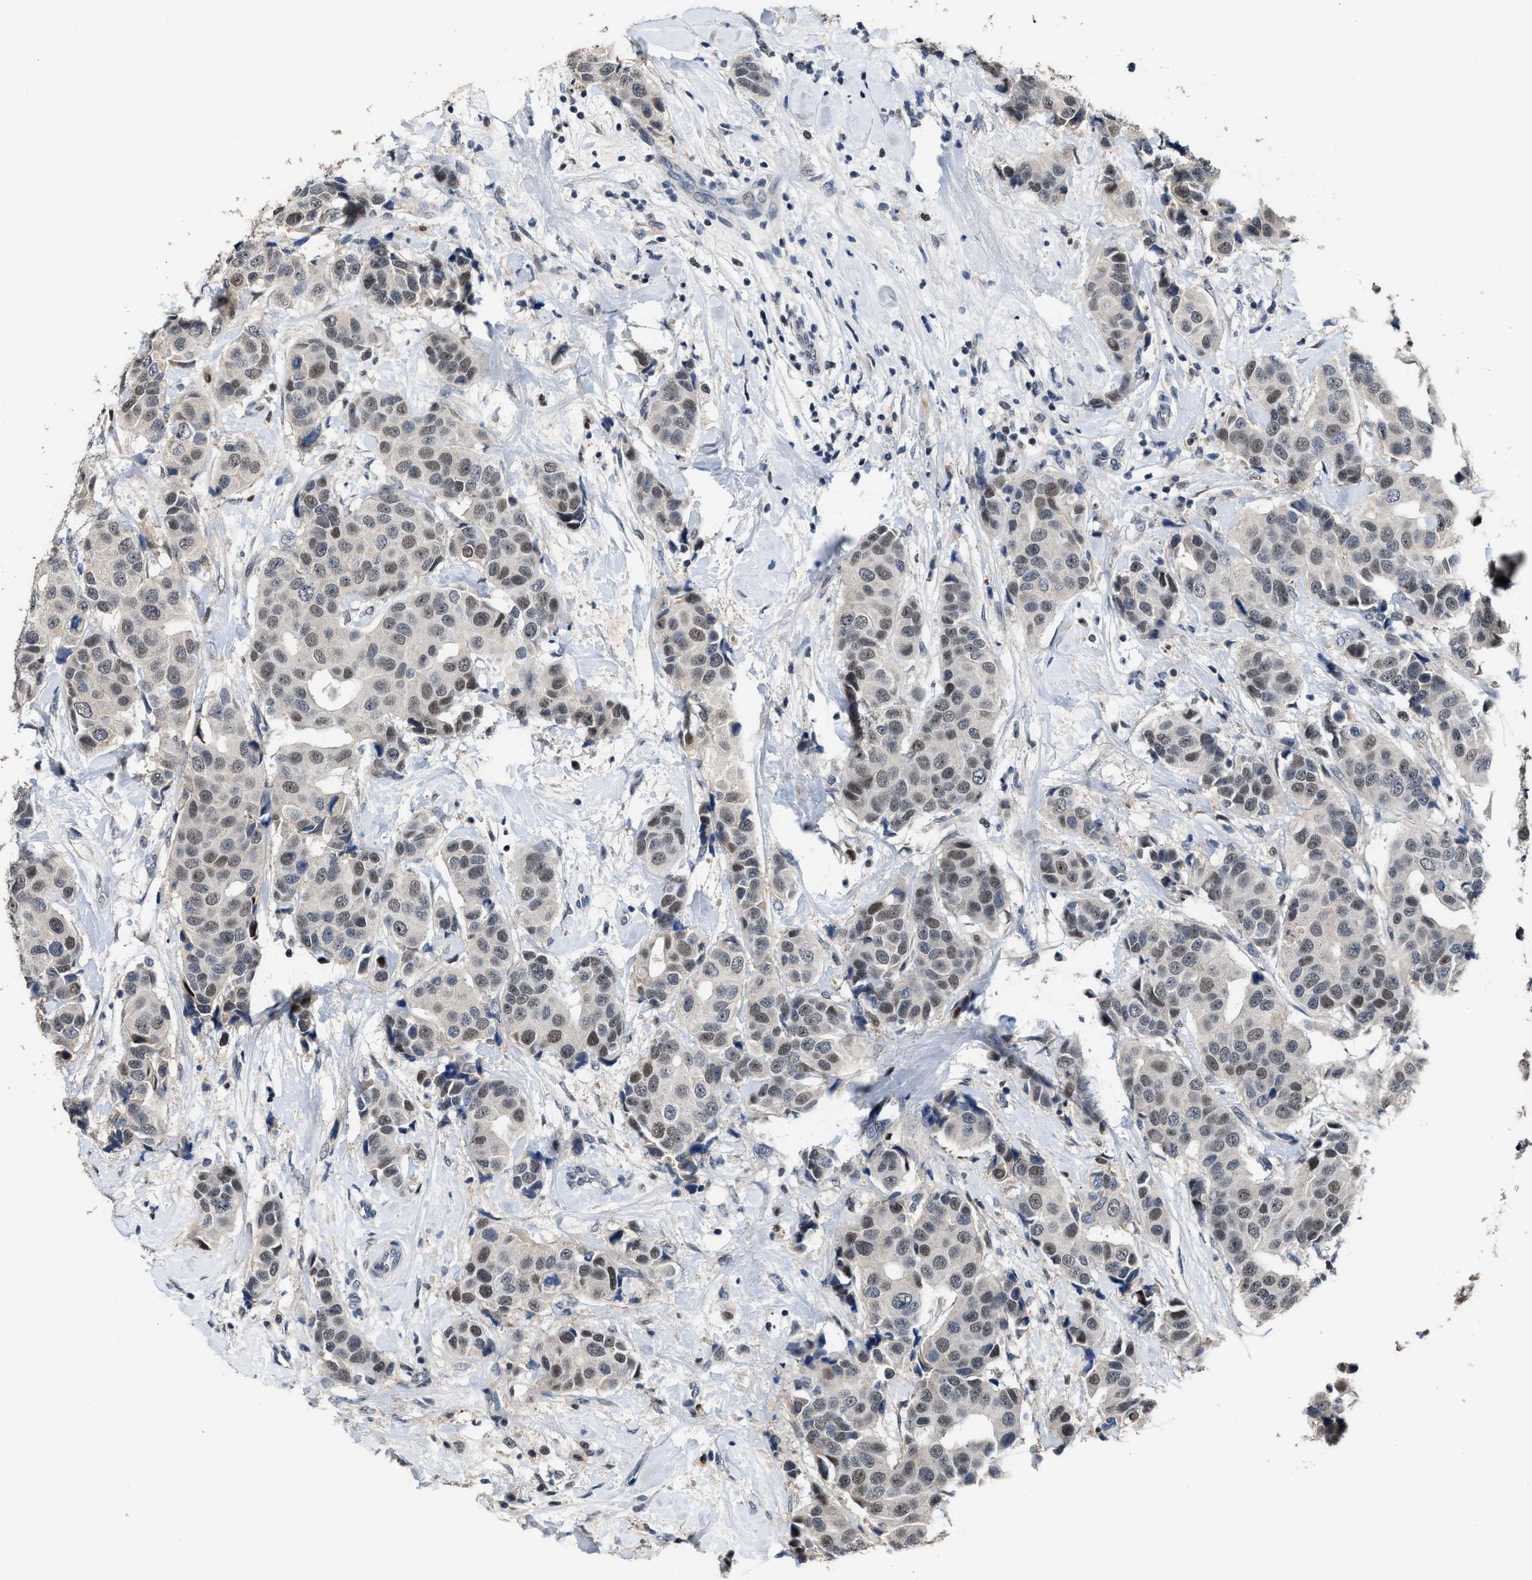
{"staining": {"intensity": "moderate", "quantity": ">75%", "location": "nuclear"}, "tissue": "breast cancer", "cell_type": "Tumor cells", "image_type": "cancer", "snomed": [{"axis": "morphology", "description": "Normal tissue, NOS"}, {"axis": "morphology", "description": "Duct carcinoma"}, {"axis": "topography", "description": "Breast"}], "caption": "Protein staining of infiltrating ductal carcinoma (breast) tissue exhibits moderate nuclear positivity in about >75% of tumor cells.", "gene": "ZNF20", "patient": {"sex": "female", "age": 39}}